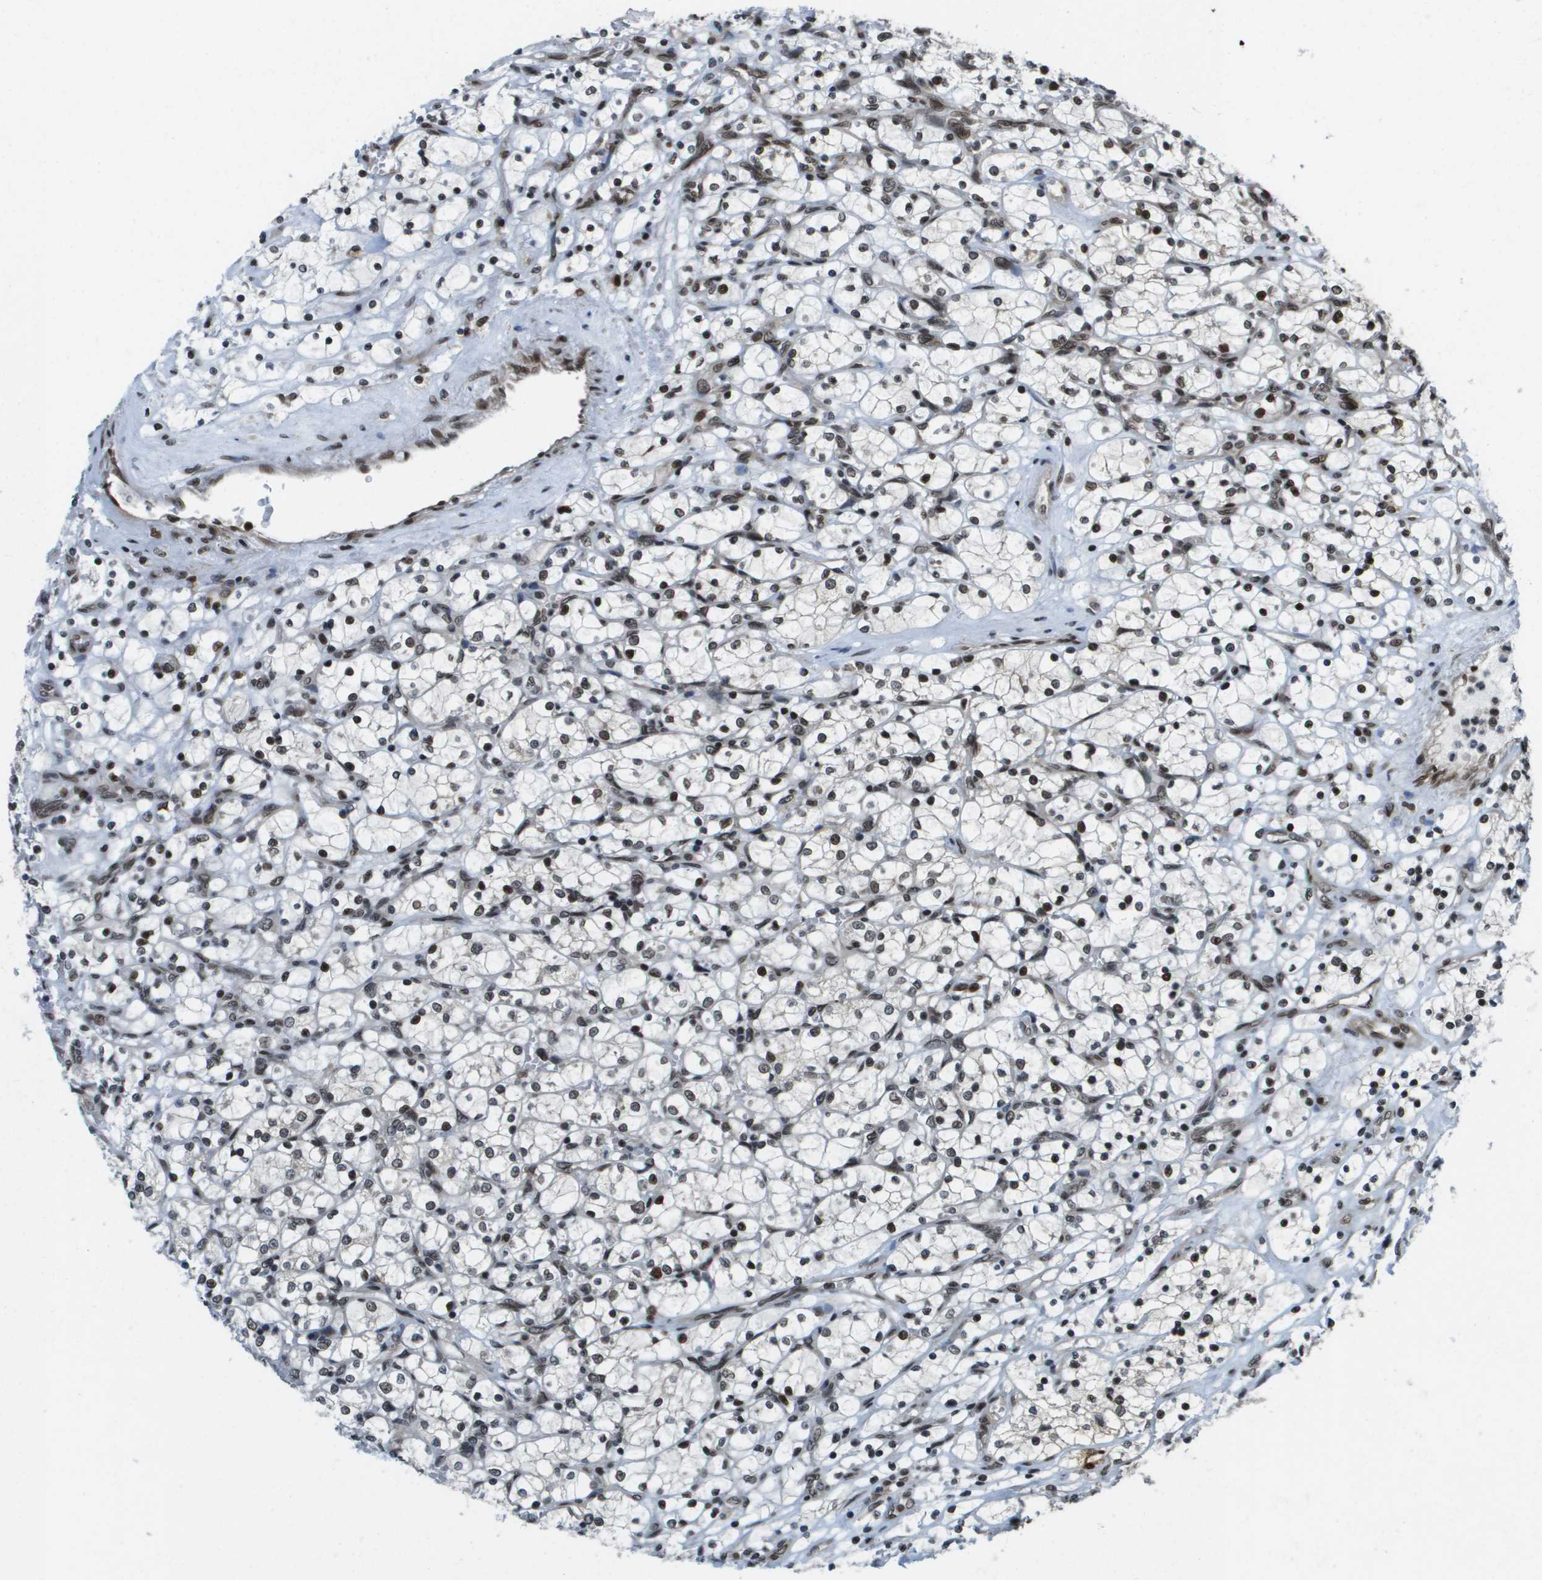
{"staining": {"intensity": "moderate", "quantity": ">75%", "location": "nuclear"}, "tissue": "renal cancer", "cell_type": "Tumor cells", "image_type": "cancer", "snomed": [{"axis": "morphology", "description": "Adenocarcinoma, NOS"}, {"axis": "topography", "description": "Kidney"}], "caption": "An immunohistochemistry image of tumor tissue is shown. Protein staining in brown highlights moderate nuclear positivity in renal cancer (adenocarcinoma) within tumor cells.", "gene": "RECQL4", "patient": {"sex": "female", "age": 69}}